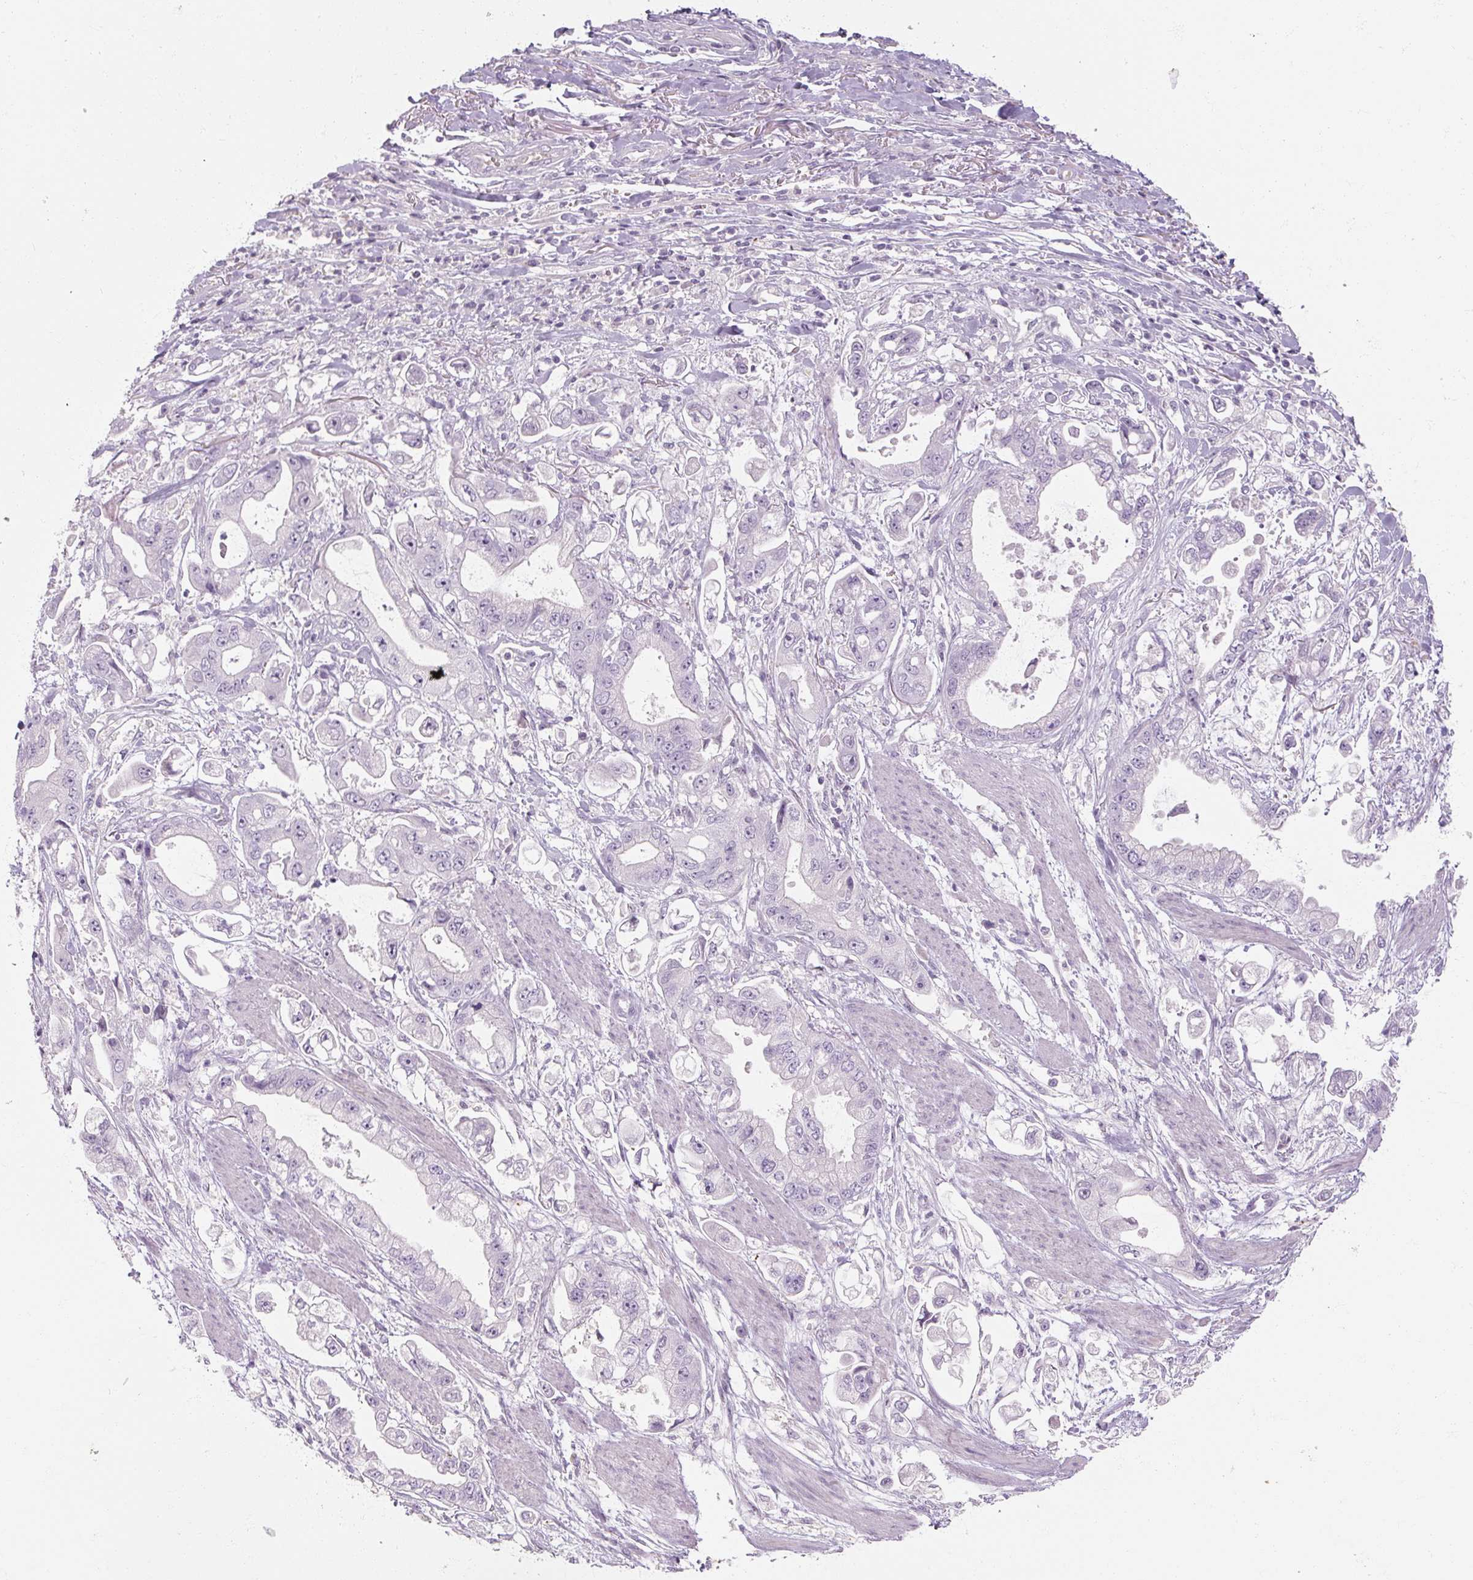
{"staining": {"intensity": "negative", "quantity": "none", "location": "none"}, "tissue": "stomach cancer", "cell_type": "Tumor cells", "image_type": "cancer", "snomed": [{"axis": "morphology", "description": "Adenocarcinoma, NOS"}, {"axis": "topography", "description": "Stomach"}], "caption": "DAB immunohistochemical staining of human stomach adenocarcinoma exhibits no significant staining in tumor cells.", "gene": "NFE2L3", "patient": {"sex": "male", "age": 62}}